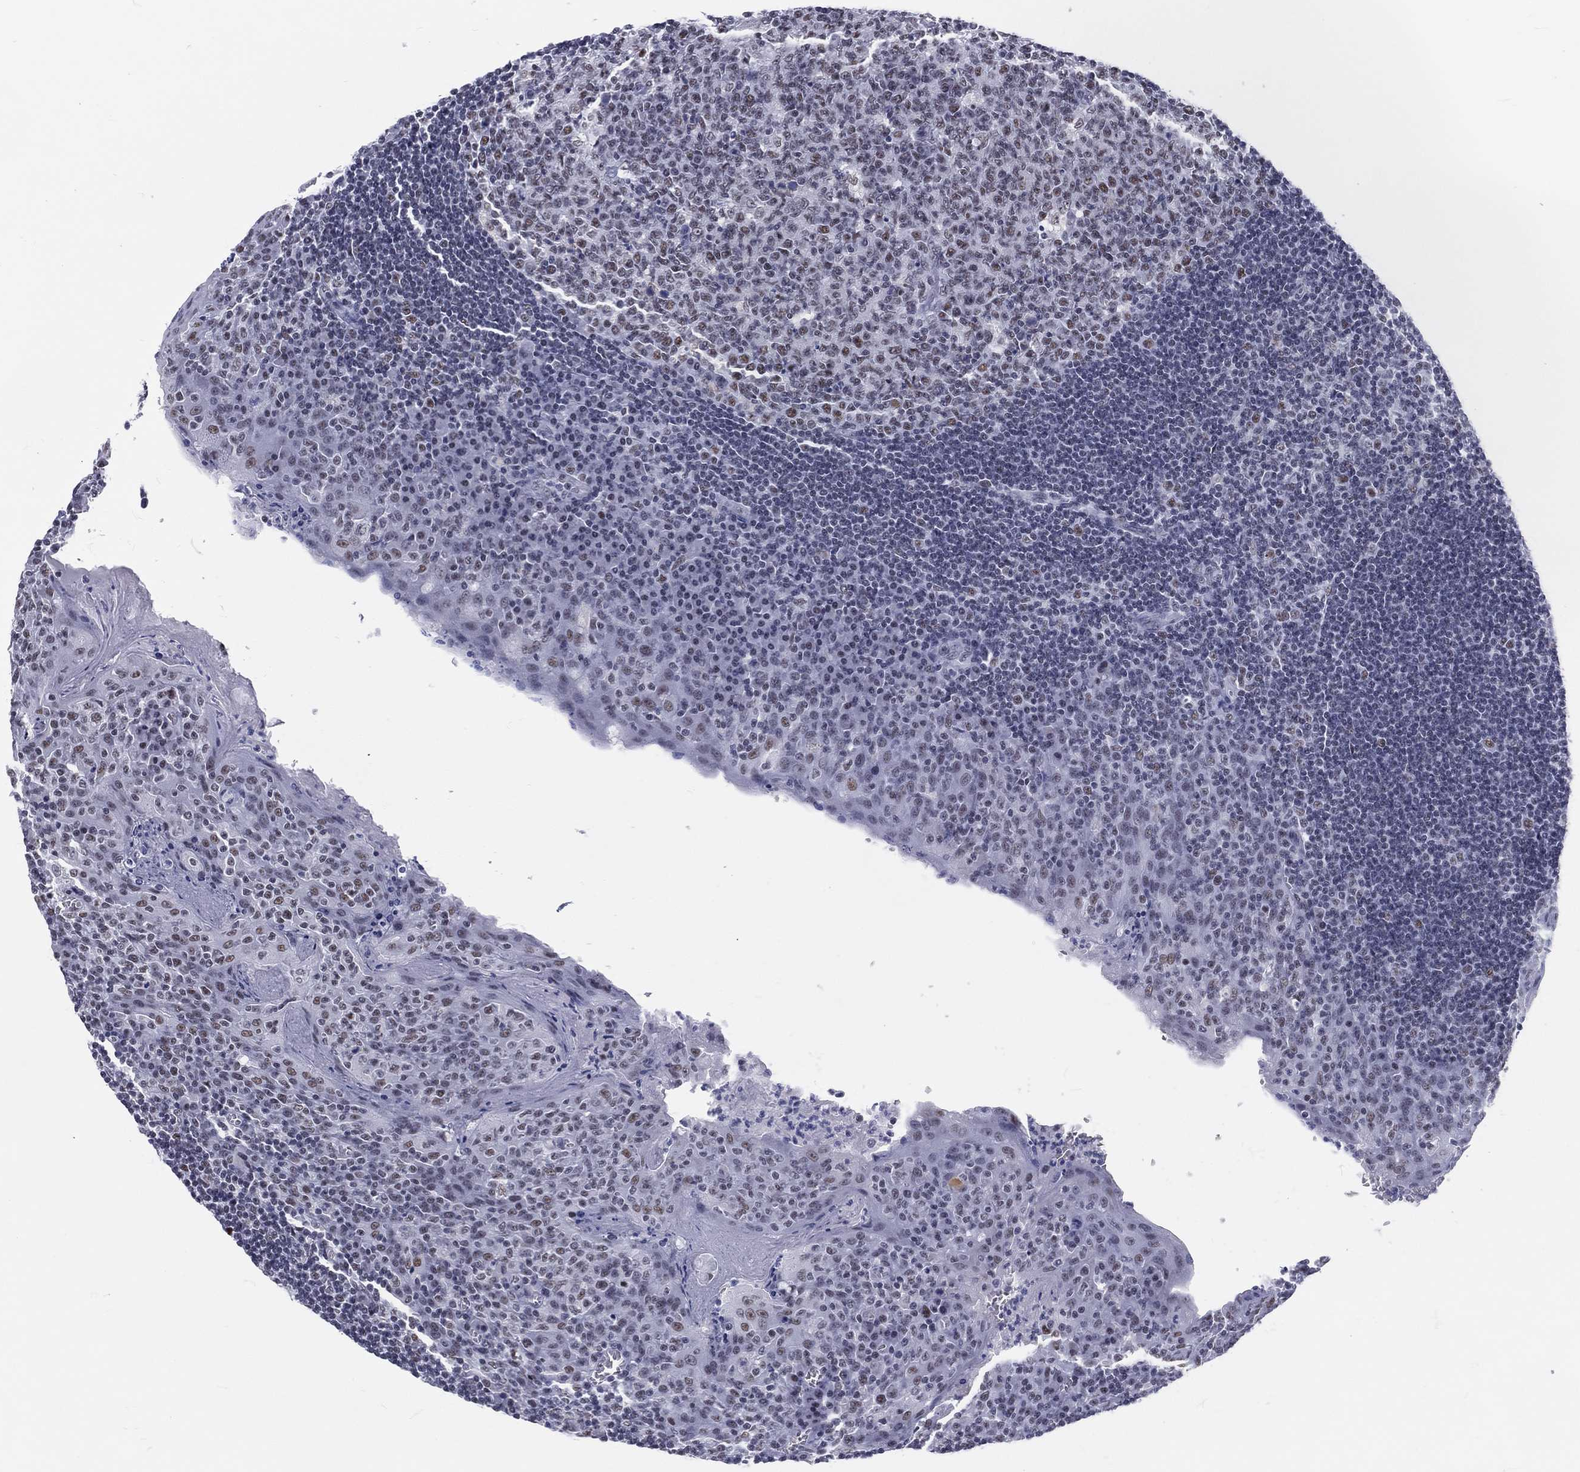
{"staining": {"intensity": "moderate", "quantity": "<25%", "location": "nuclear"}, "tissue": "tonsil", "cell_type": "Germinal center cells", "image_type": "normal", "snomed": [{"axis": "morphology", "description": "Normal tissue, NOS"}, {"axis": "topography", "description": "Tonsil"}], "caption": "A brown stain shows moderate nuclear positivity of a protein in germinal center cells of unremarkable human tonsil. Using DAB (3,3'-diaminobenzidine) (brown) and hematoxylin (blue) stains, captured at high magnification using brightfield microscopy.", "gene": "MAPK8IP1", "patient": {"sex": "female", "age": 13}}